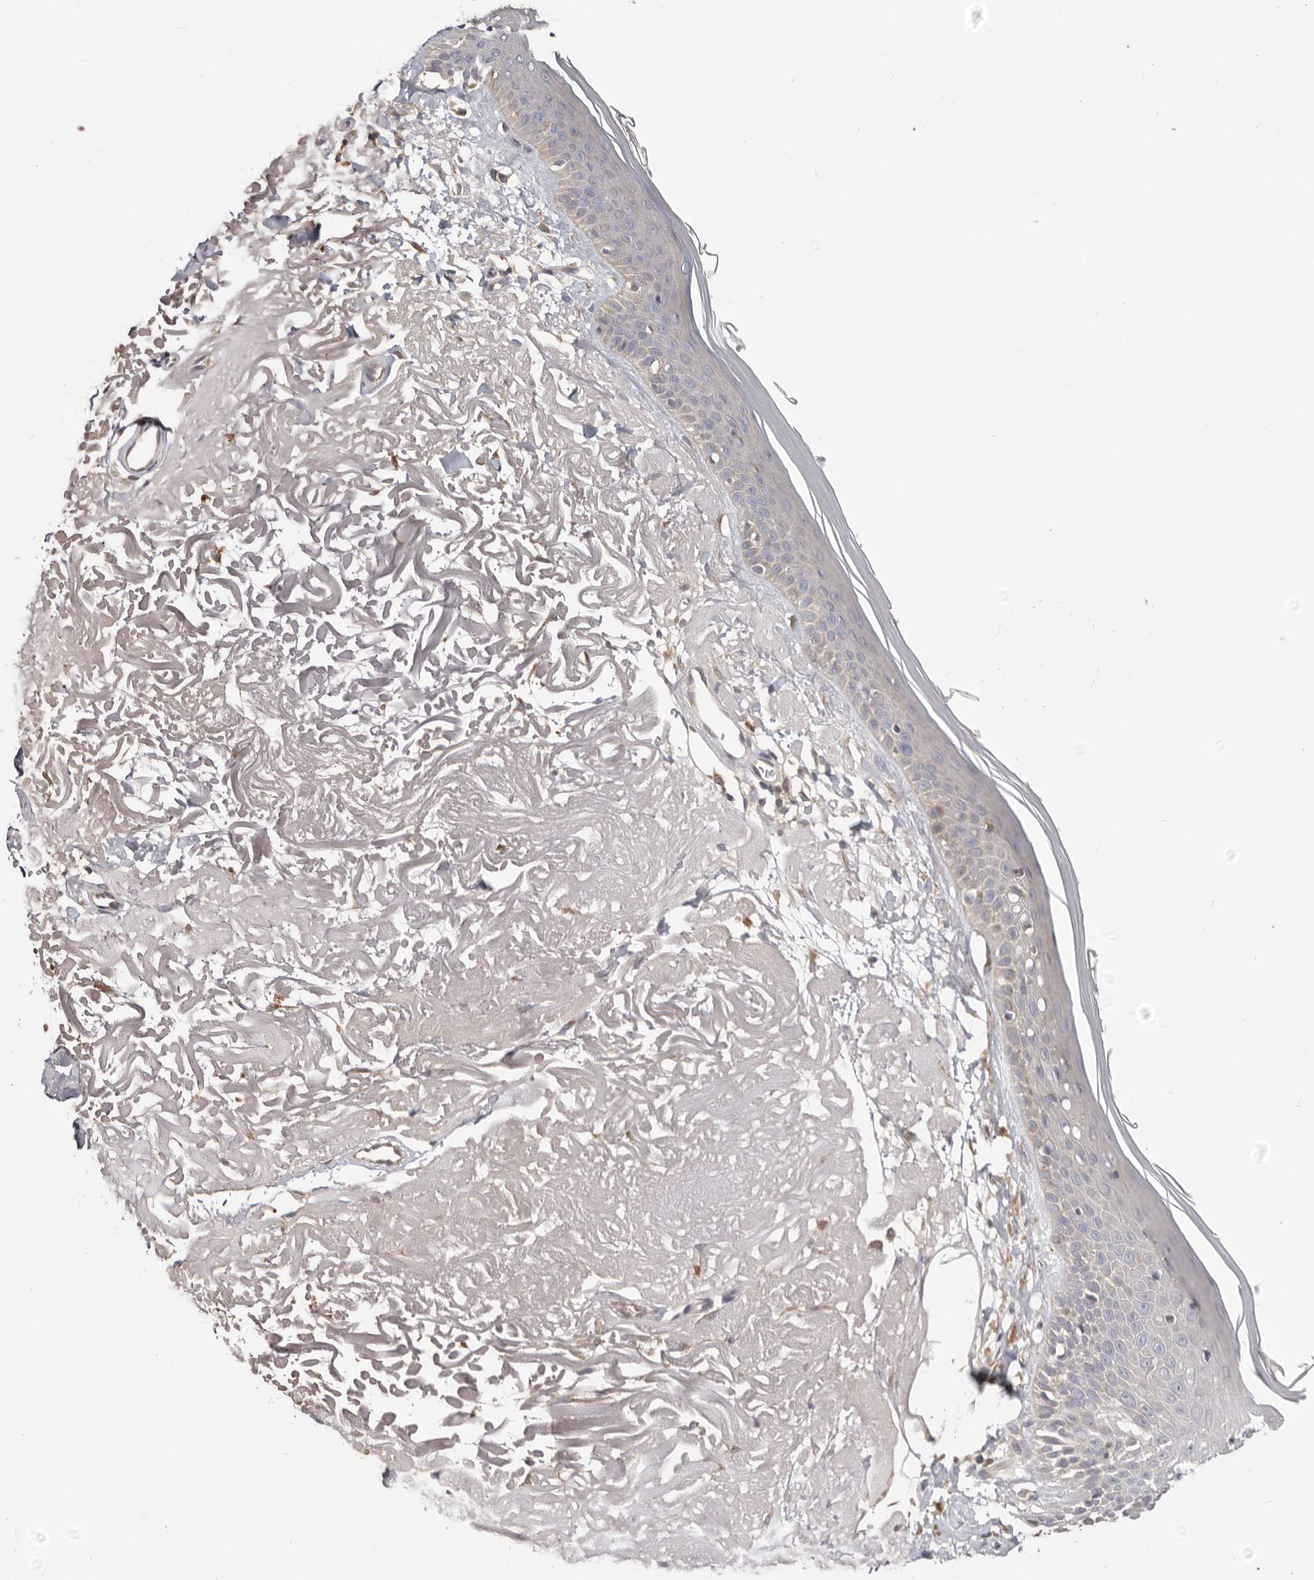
{"staining": {"intensity": "negative", "quantity": "none", "location": "none"}, "tissue": "skin", "cell_type": "Fibroblasts", "image_type": "normal", "snomed": [{"axis": "morphology", "description": "Normal tissue, NOS"}, {"axis": "topography", "description": "Skin"}, {"axis": "topography", "description": "Skeletal muscle"}], "caption": "A high-resolution histopathology image shows immunohistochemistry staining of normal skin, which exhibits no significant expression in fibroblasts.", "gene": "LRP6", "patient": {"sex": "male", "age": 83}}